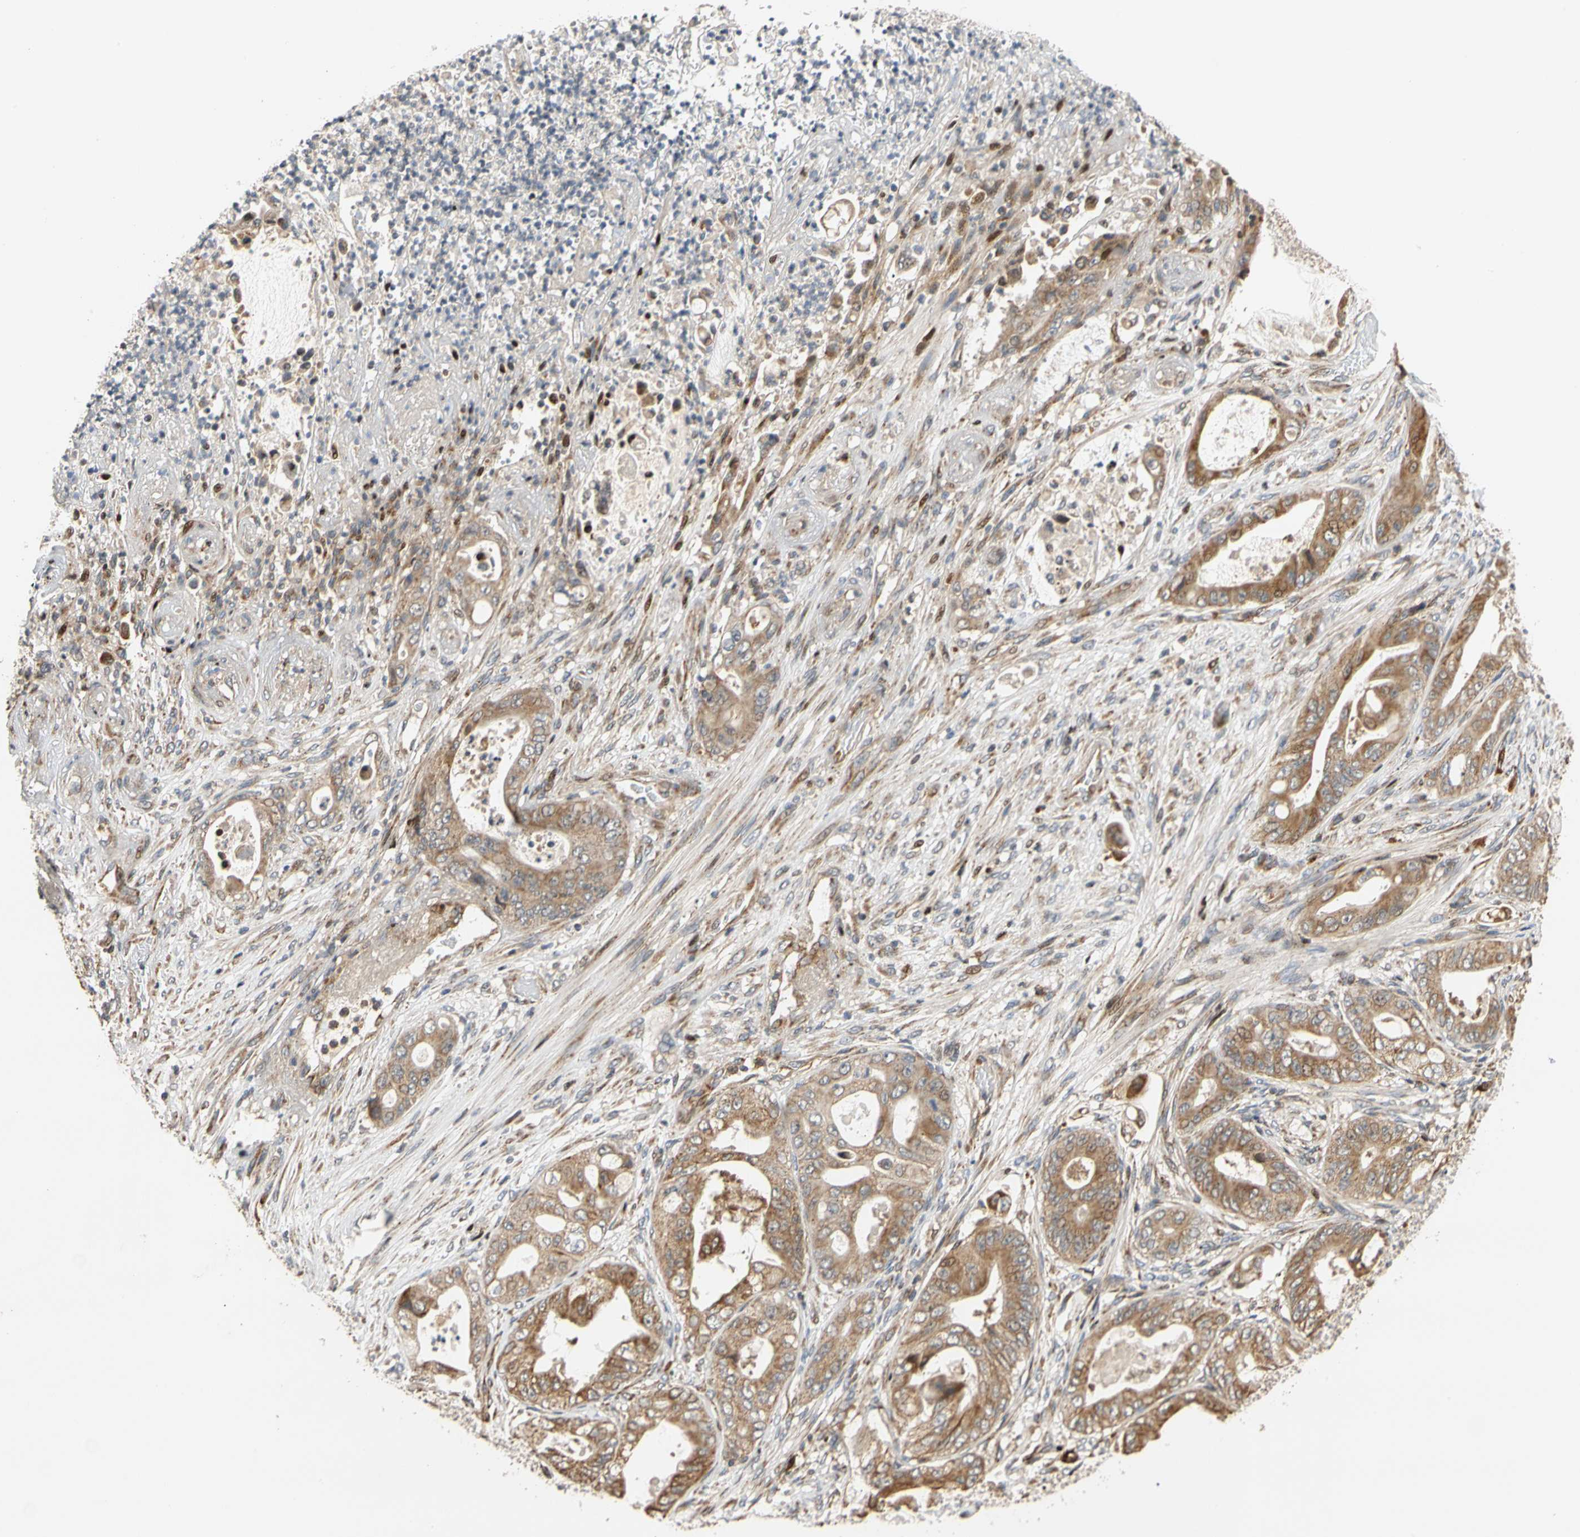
{"staining": {"intensity": "moderate", "quantity": "25%-75%", "location": "cytoplasmic/membranous"}, "tissue": "stomach cancer", "cell_type": "Tumor cells", "image_type": "cancer", "snomed": [{"axis": "morphology", "description": "Adenocarcinoma, NOS"}, {"axis": "topography", "description": "Stomach"}], "caption": "A brown stain highlights moderate cytoplasmic/membranous expression of a protein in human stomach cancer (adenocarcinoma) tumor cells.", "gene": "IP6K2", "patient": {"sex": "female", "age": 73}}